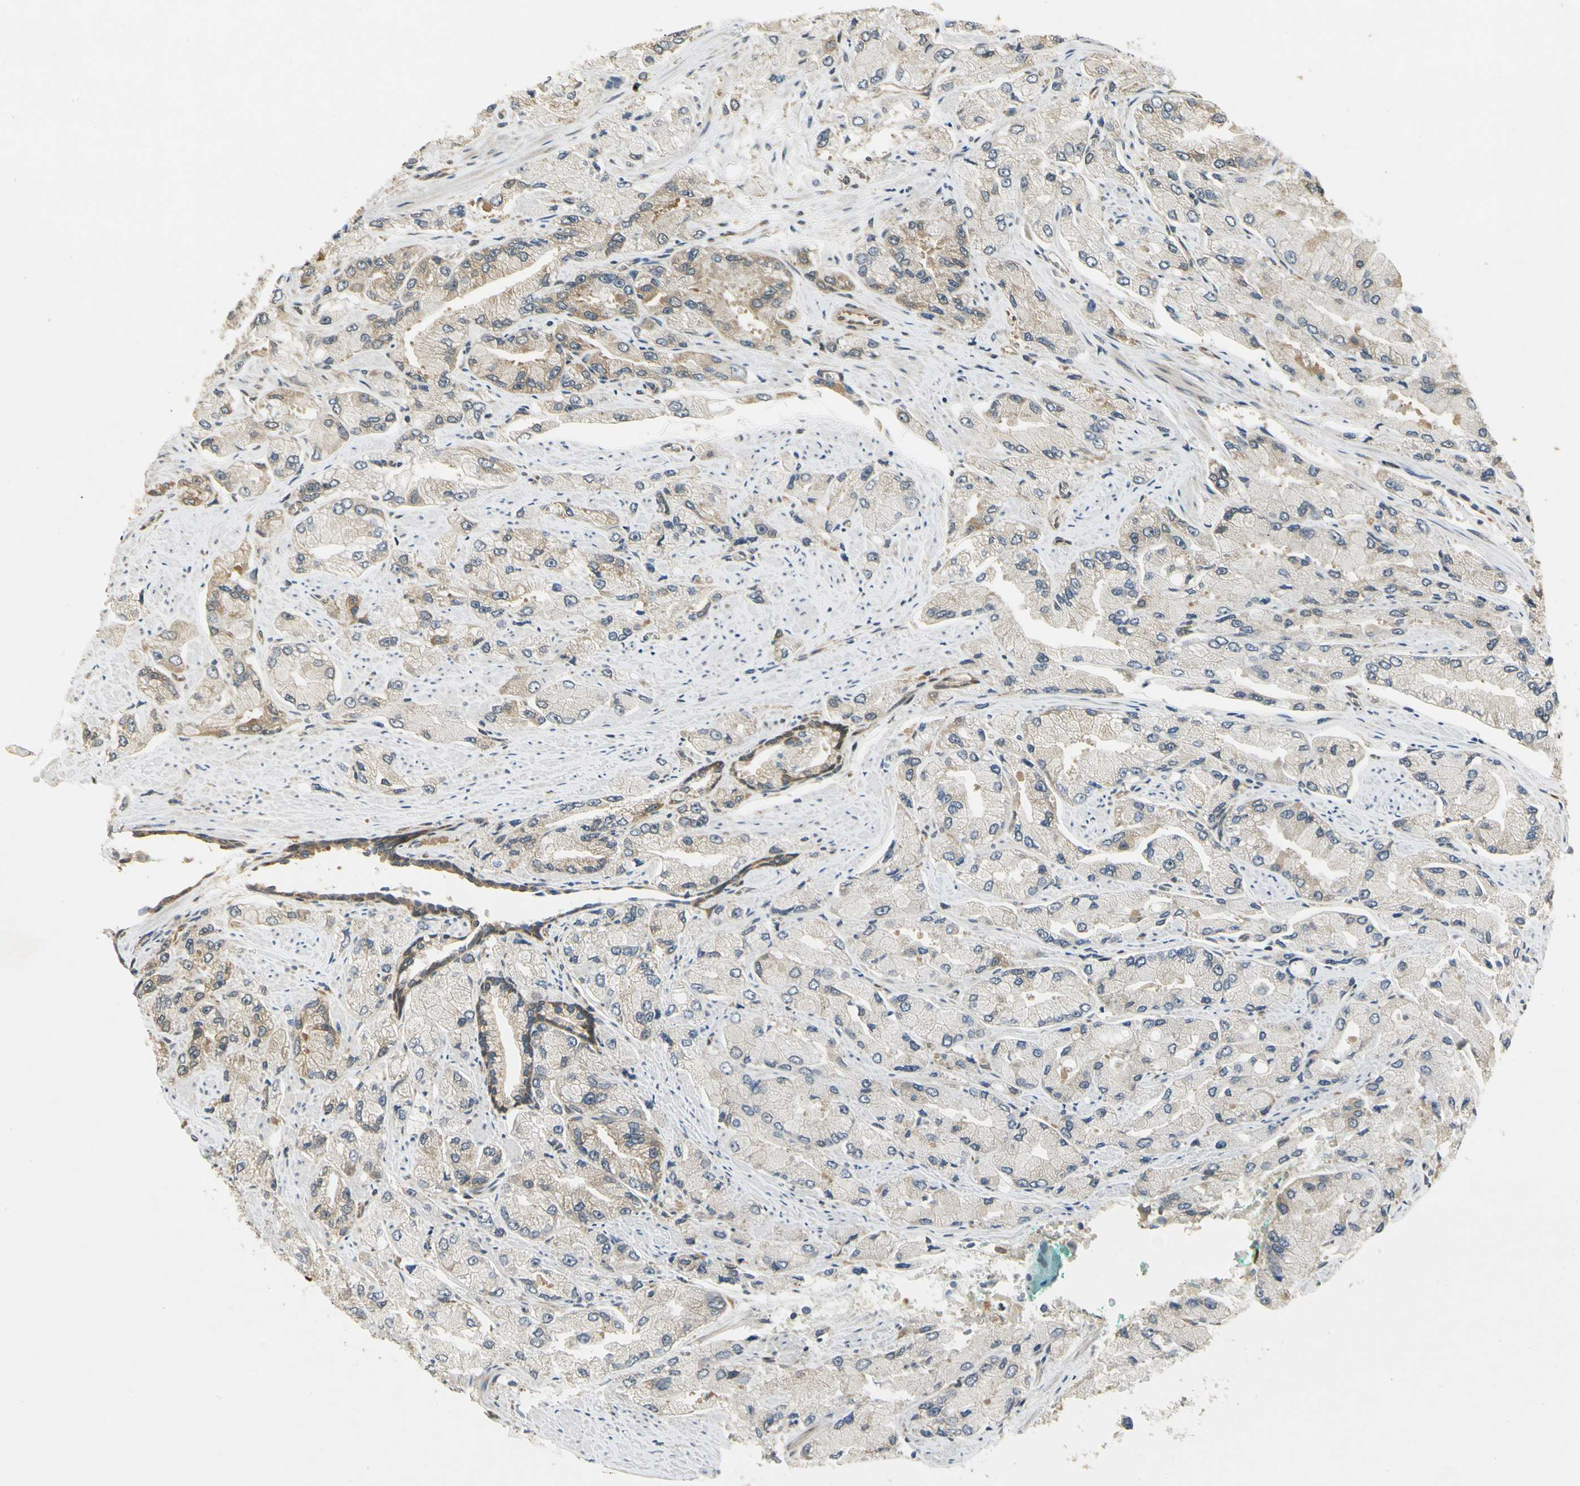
{"staining": {"intensity": "weak", "quantity": "25%-75%", "location": "cytoplasmic/membranous"}, "tissue": "prostate cancer", "cell_type": "Tumor cells", "image_type": "cancer", "snomed": [{"axis": "morphology", "description": "Adenocarcinoma, High grade"}, {"axis": "topography", "description": "Prostate"}], "caption": "Protein expression analysis of prostate adenocarcinoma (high-grade) displays weak cytoplasmic/membranous expression in about 25%-75% of tumor cells.", "gene": "EIF1AX", "patient": {"sex": "male", "age": 58}}